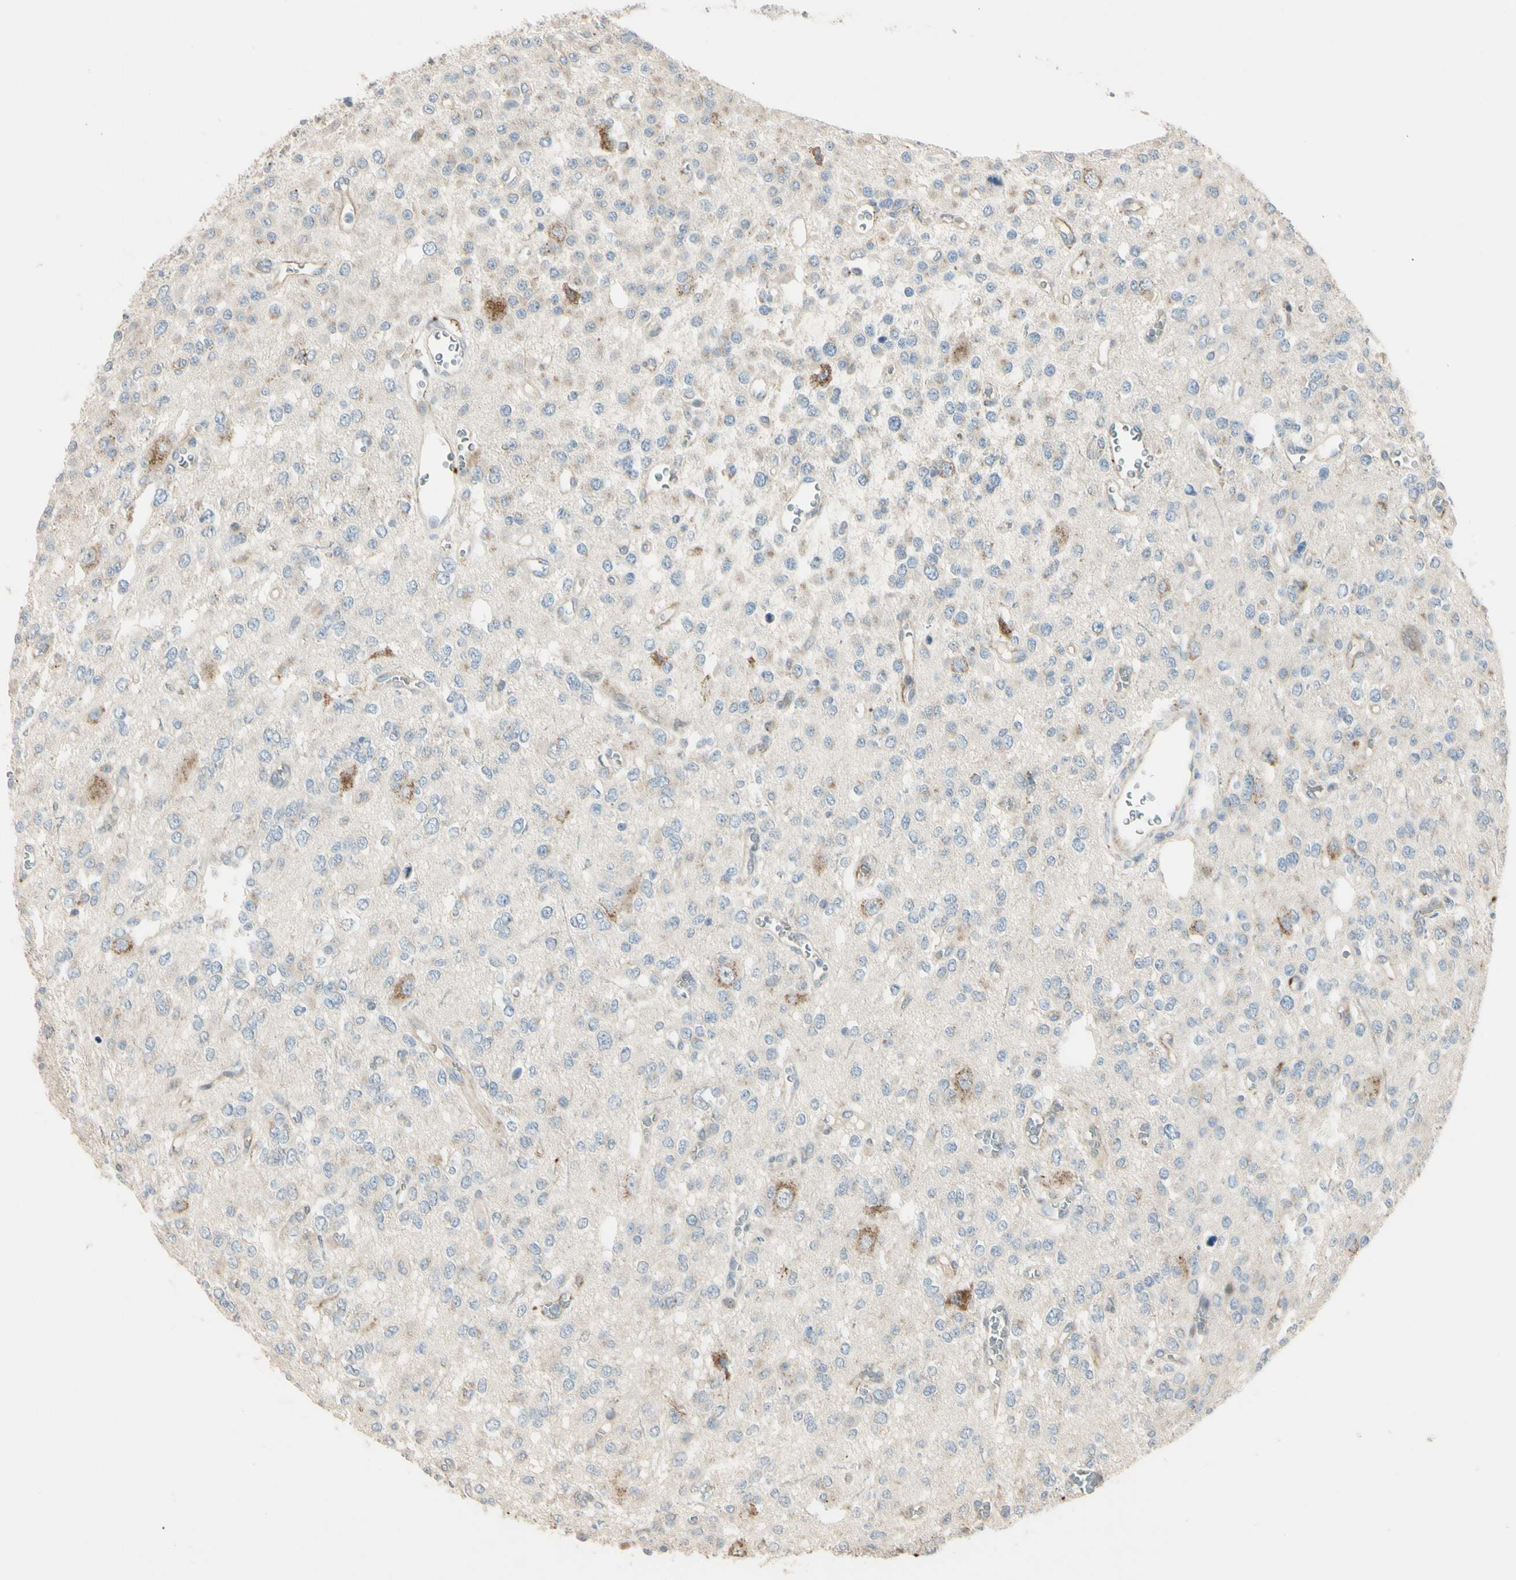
{"staining": {"intensity": "weak", "quantity": "<25%", "location": "cytoplasmic/membranous"}, "tissue": "glioma", "cell_type": "Tumor cells", "image_type": "cancer", "snomed": [{"axis": "morphology", "description": "Glioma, malignant, Low grade"}, {"axis": "topography", "description": "Brain"}], "caption": "A high-resolution photomicrograph shows IHC staining of malignant glioma (low-grade), which exhibits no significant positivity in tumor cells. The staining is performed using DAB (3,3'-diaminobenzidine) brown chromogen with nuclei counter-stained in using hematoxylin.", "gene": "NDFIP1", "patient": {"sex": "male", "age": 38}}